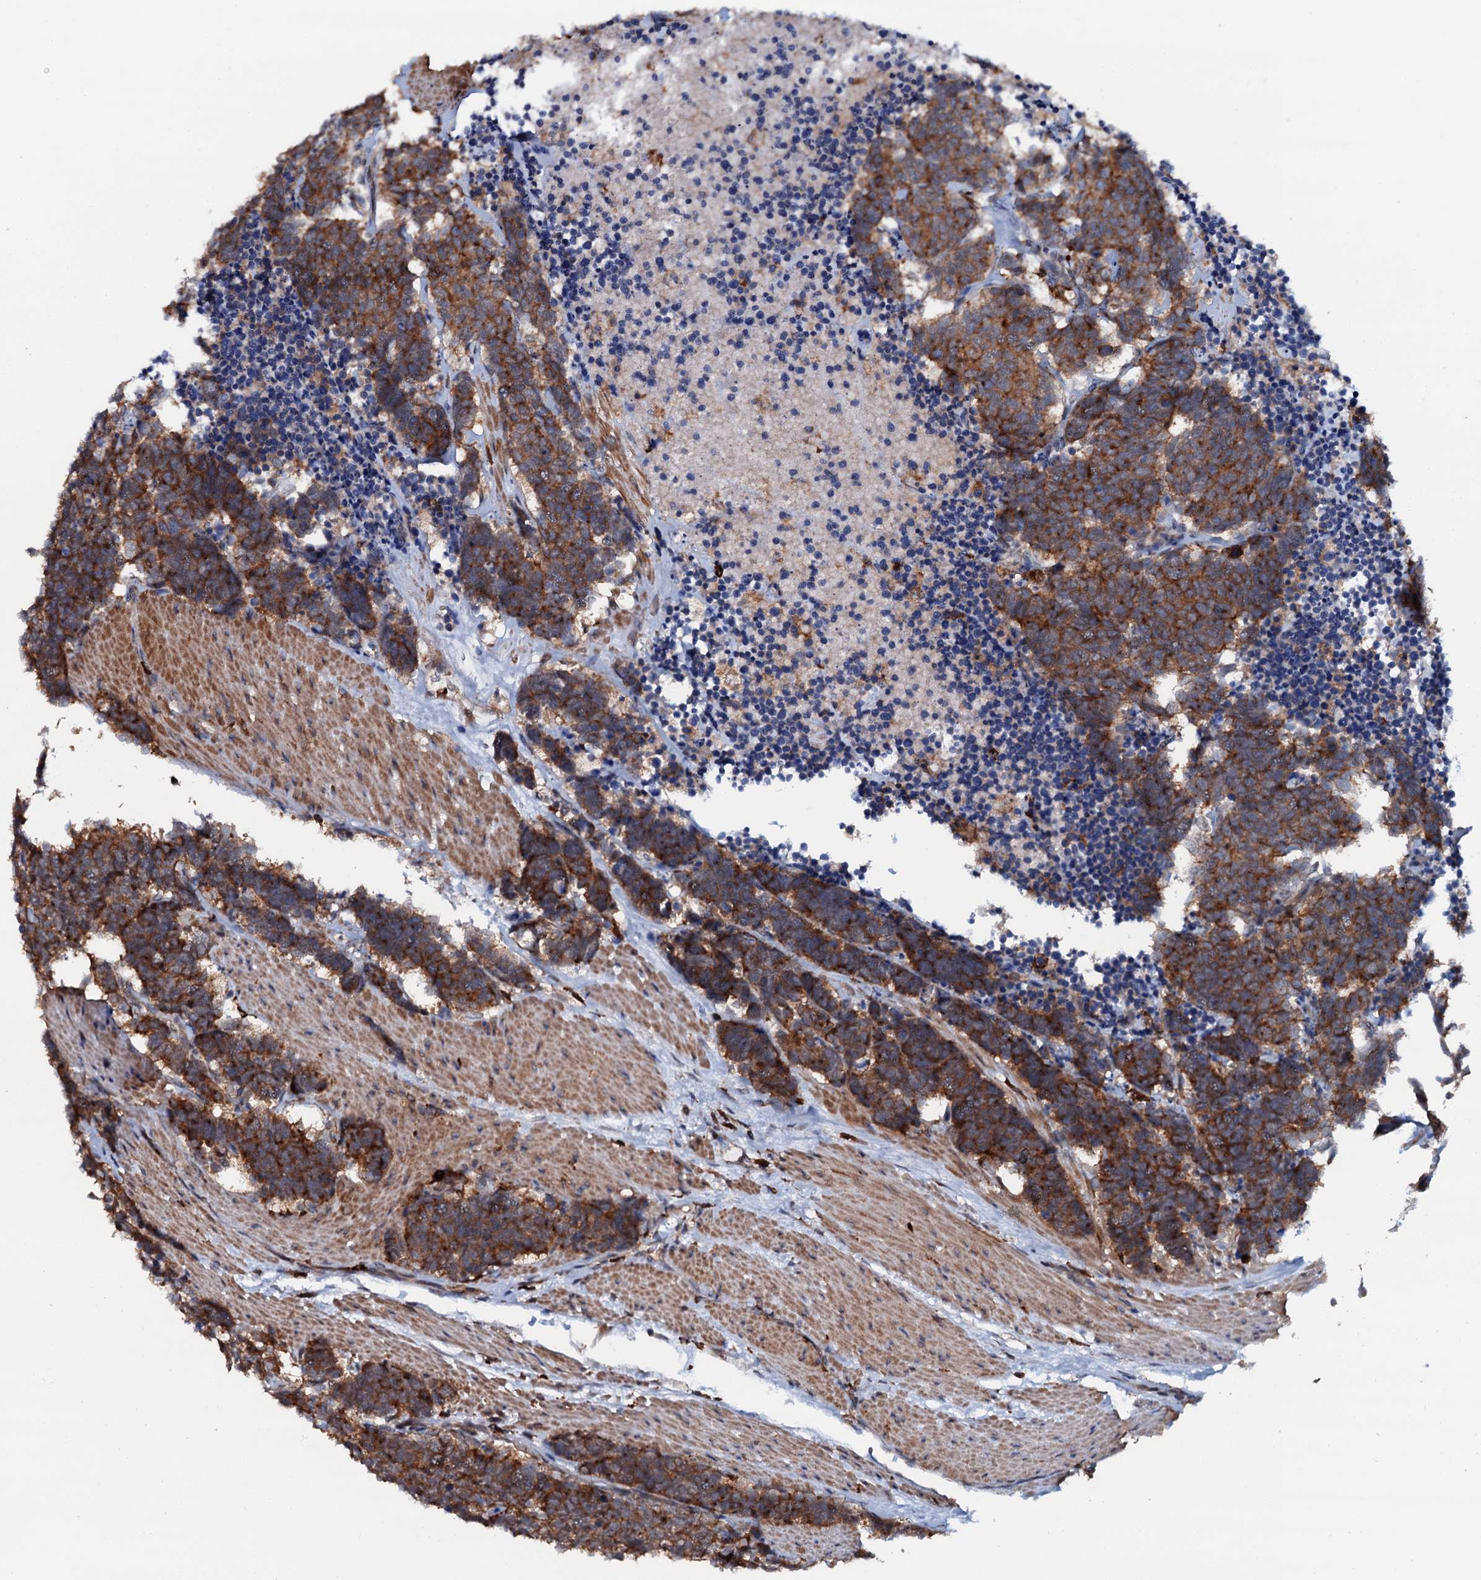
{"staining": {"intensity": "strong", "quantity": ">75%", "location": "cytoplasmic/membranous"}, "tissue": "carcinoid", "cell_type": "Tumor cells", "image_type": "cancer", "snomed": [{"axis": "morphology", "description": "Carcinoma, NOS"}, {"axis": "morphology", "description": "Carcinoid, malignant, NOS"}, {"axis": "topography", "description": "Urinary bladder"}], "caption": "Strong cytoplasmic/membranous staining for a protein is appreciated in approximately >75% of tumor cells of malignant carcinoid using IHC.", "gene": "VAMP8", "patient": {"sex": "male", "age": 57}}